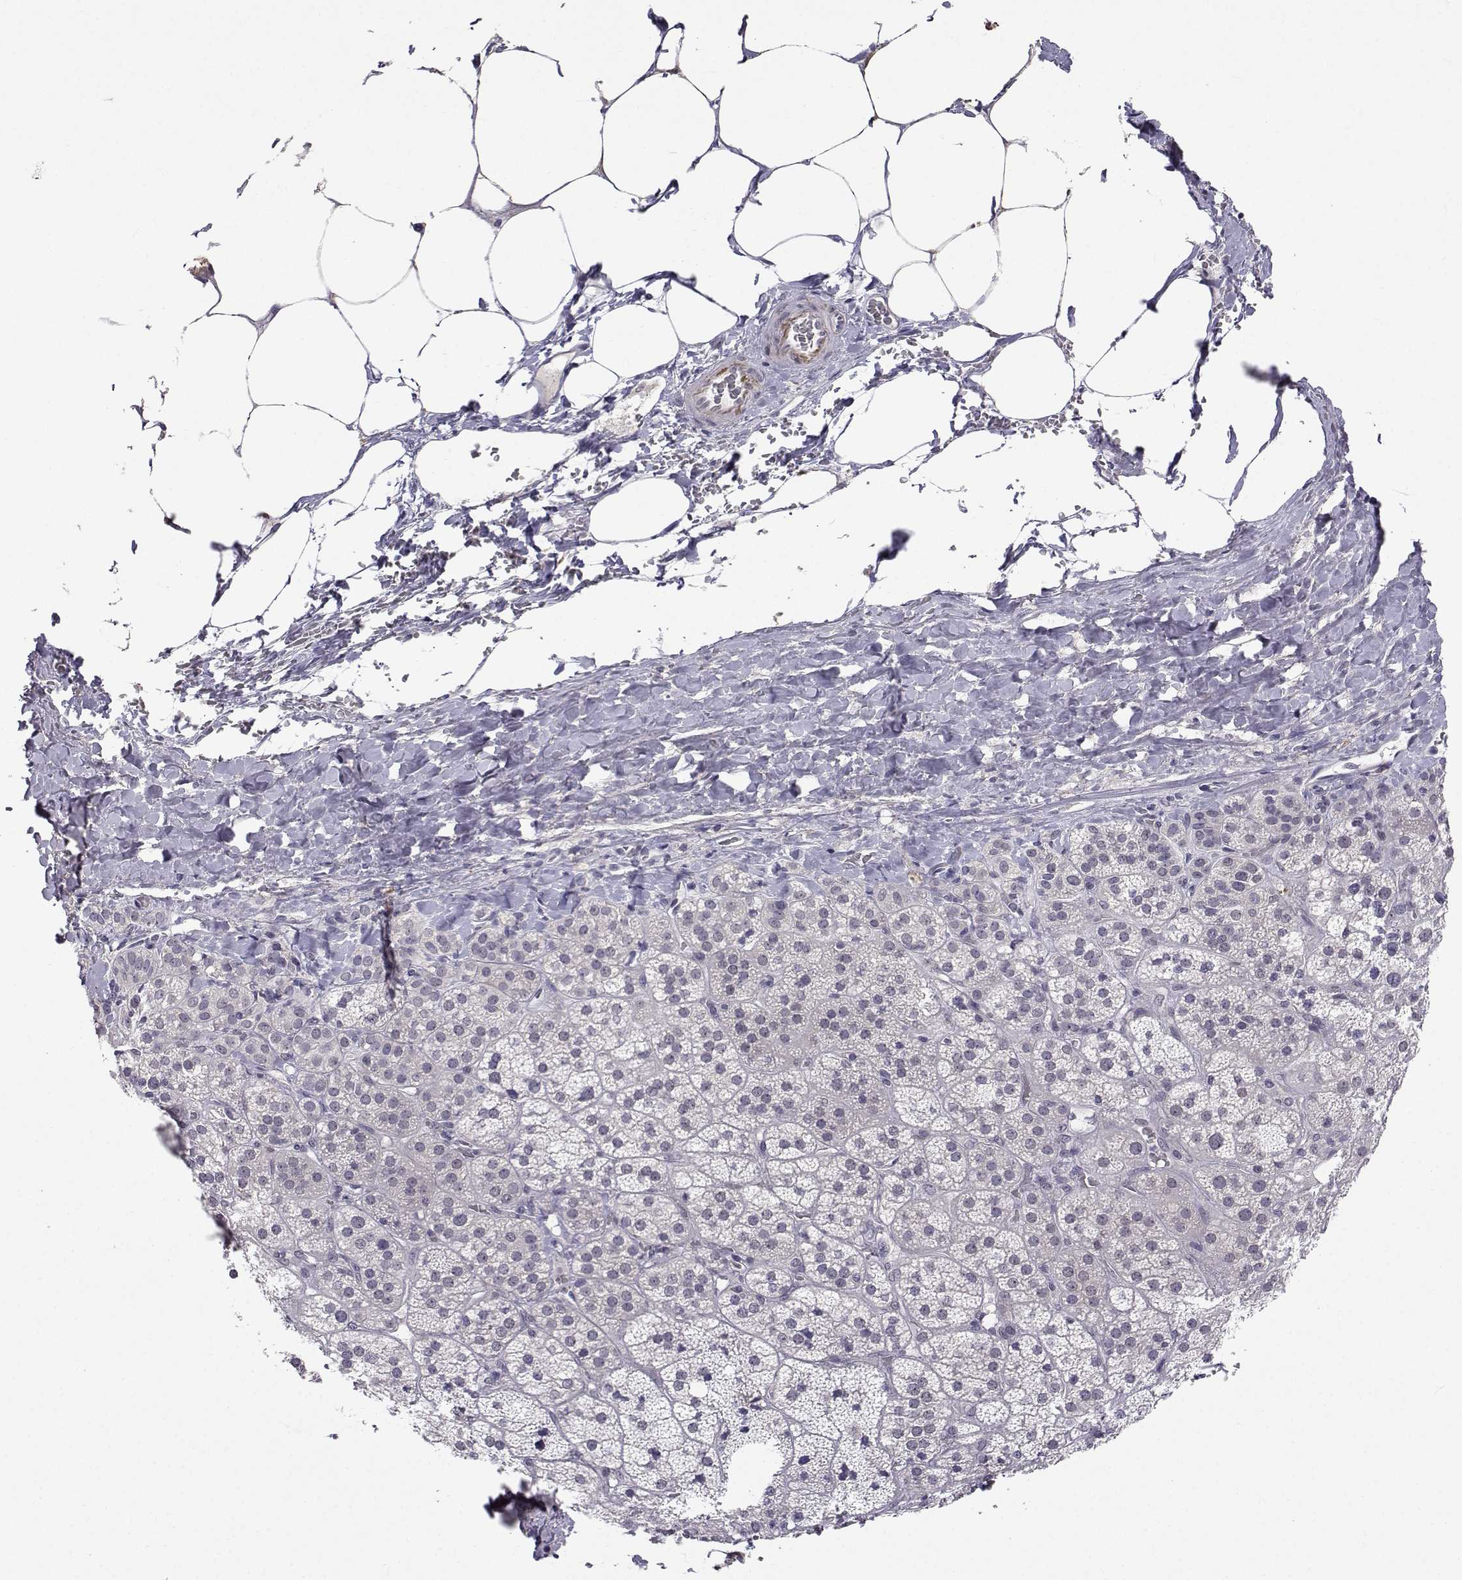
{"staining": {"intensity": "weak", "quantity": "<25%", "location": "cytoplasmic/membranous"}, "tissue": "adrenal gland", "cell_type": "Glandular cells", "image_type": "normal", "snomed": [{"axis": "morphology", "description": "Normal tissue, NOS"}, {"axis": "topography", "description": "Adrenal gland"}], "caption": "A histopathology image of human adrenal gland is negative for staining in glandular cells. Brightfield microscopy of immunohistochemistry stained with DAB (3,3'-diaminobenzidine) (brown) and hematoxylin (blue), captured at high magnification.", "gene": "SLC6A3", "patient": {"sex": "male", "age": 57}}